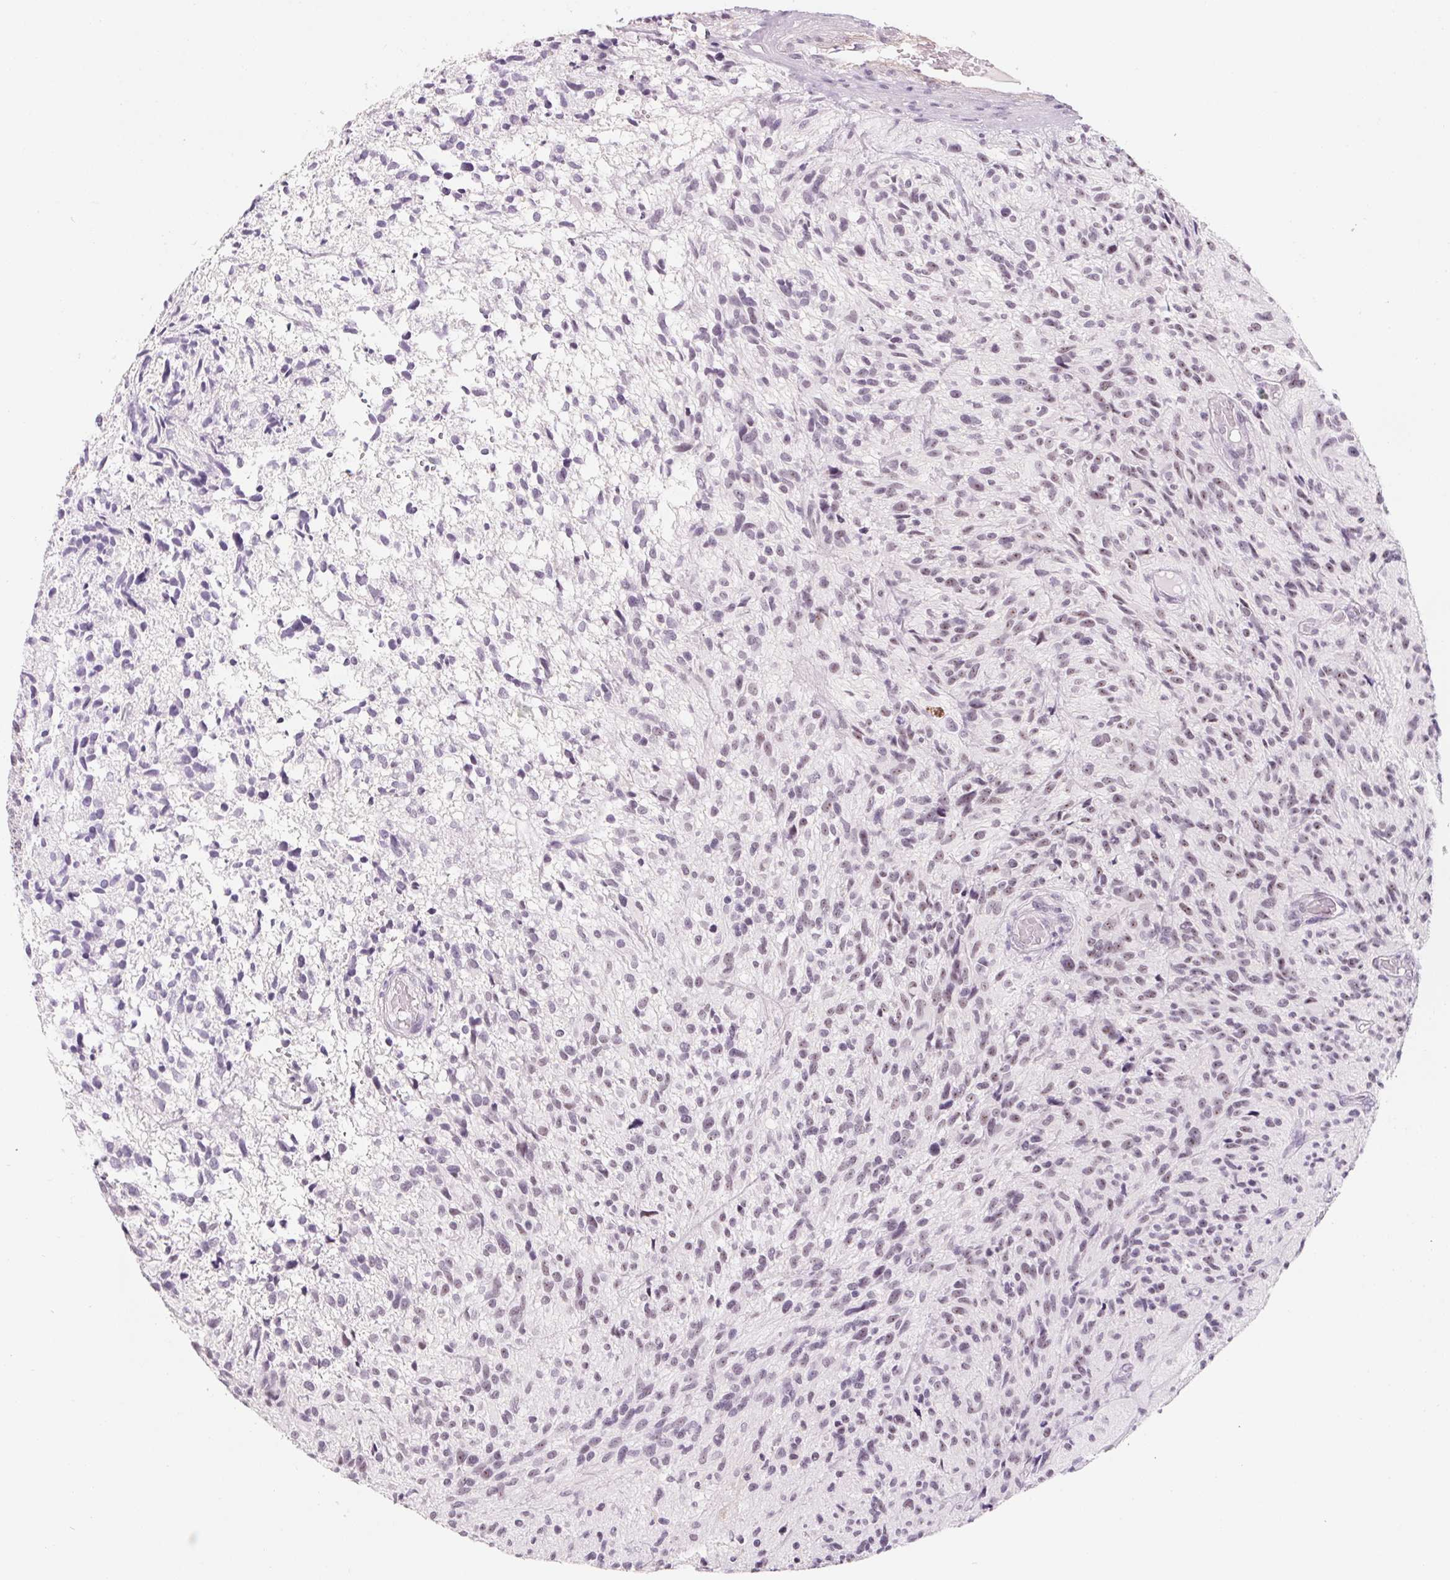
{"staining": {"intensity": "negative", "quantity": "none", "location": "none"}, "tissue": "glioma", "cell_type": "Tumor cells", "image_type": "cancer", "snomed": [{"axis": "morphology", "description": "Glioma, malignant, High grade"}, {"axis": "topography", "description": "Brain"}], "caption": "Immunohistochemistry (IHC) histopathology image of human malignant high-grade glioma stained for a protein (brown), which displays no expression in tumor cells.", "gene": "ZIC4", "patient": {"sex": "male", "age": 75}}